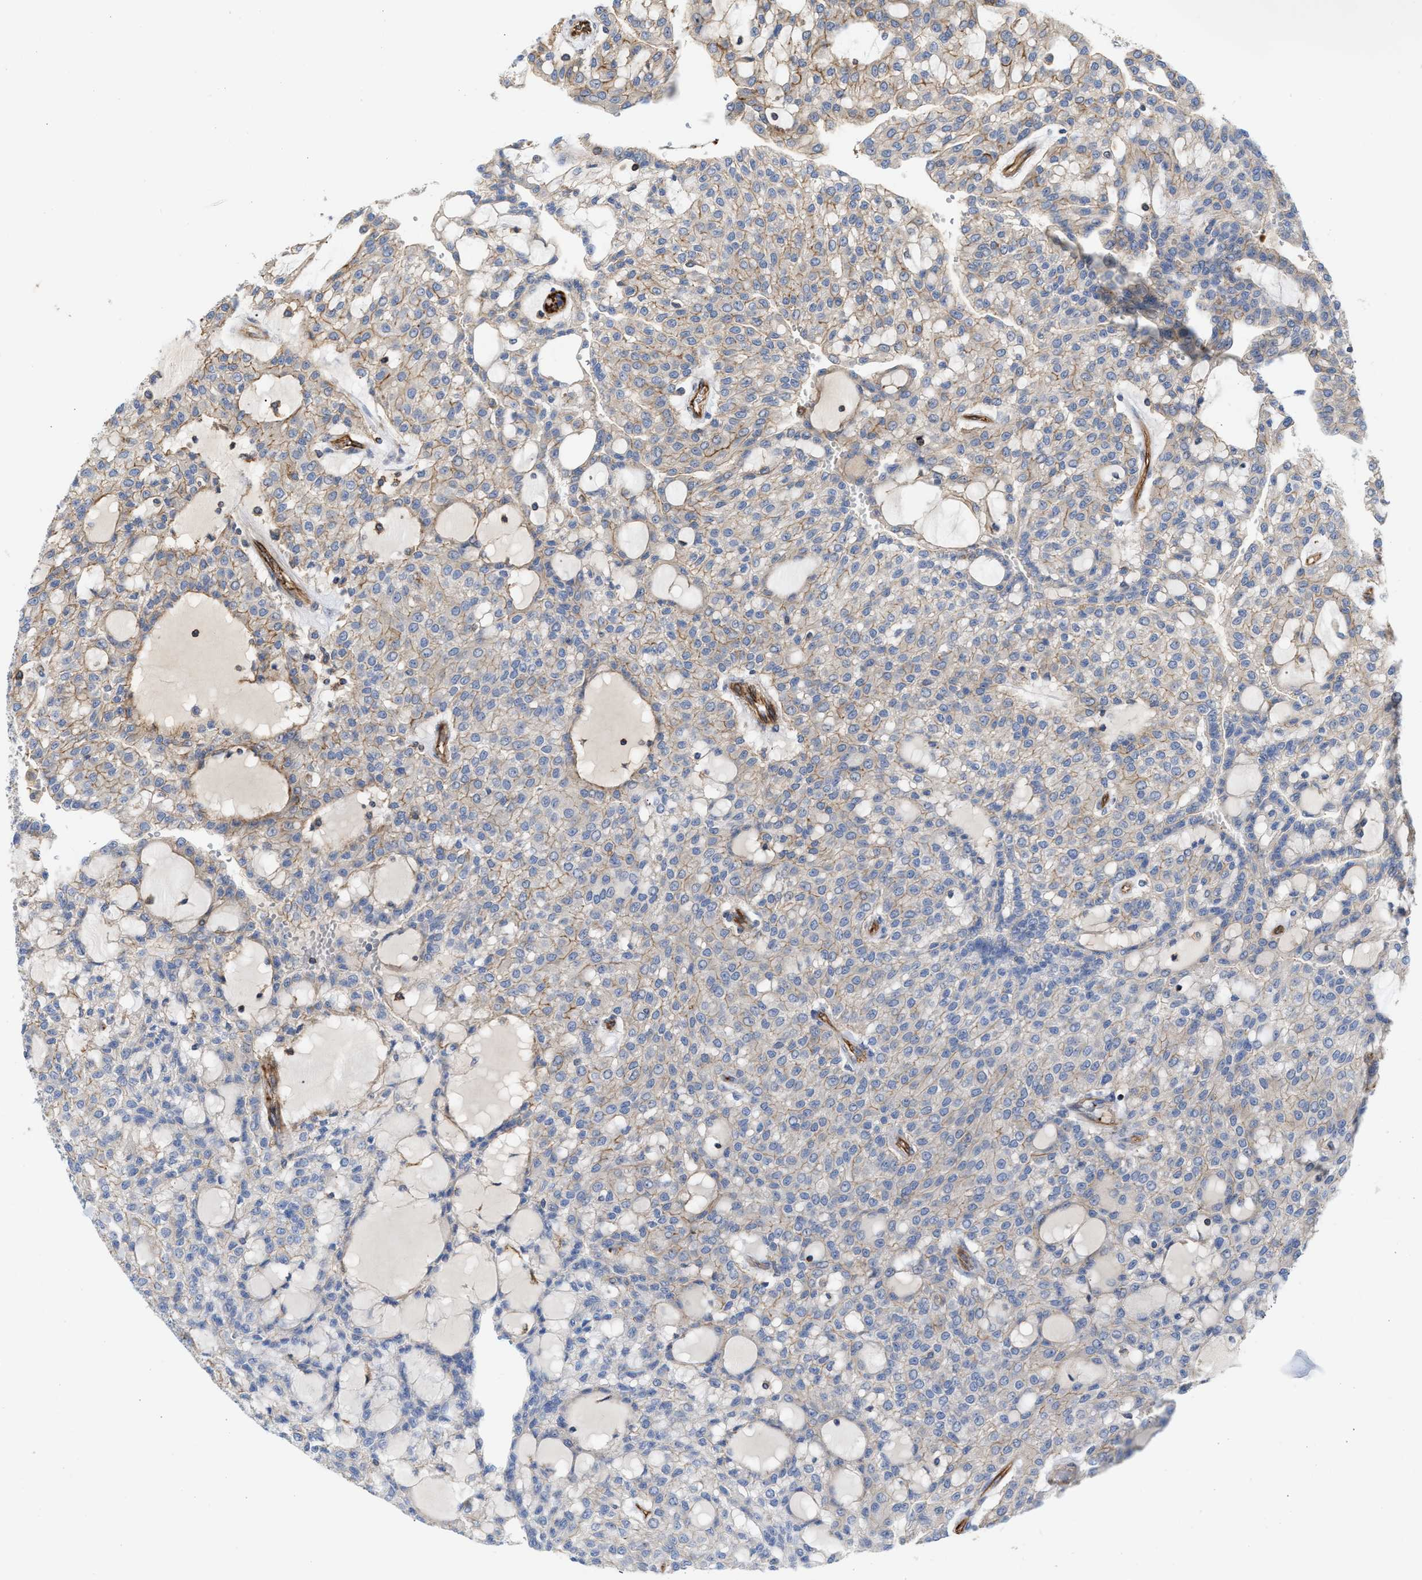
{"staining": {"intensity": "weak", "quantity": "<25%", "location": "cytoplasmic/membranous"}, "tissue": "renal cancer", "cell_type": "Tumor cells", "image_type": "cancer", "snomed": [{"axis": "morphology", "description": "Adenocarcinoma, NOS"}, {"axis": "topography", "description": "Kidney"}], "caption": "This is an immunohistochemistry photomicrograph of human renal cancer (adenocarcinoma). There is no positivity in tumor cells.", "gene": "HS3ST5", "patient": {"sex": "male", "age": 63}}